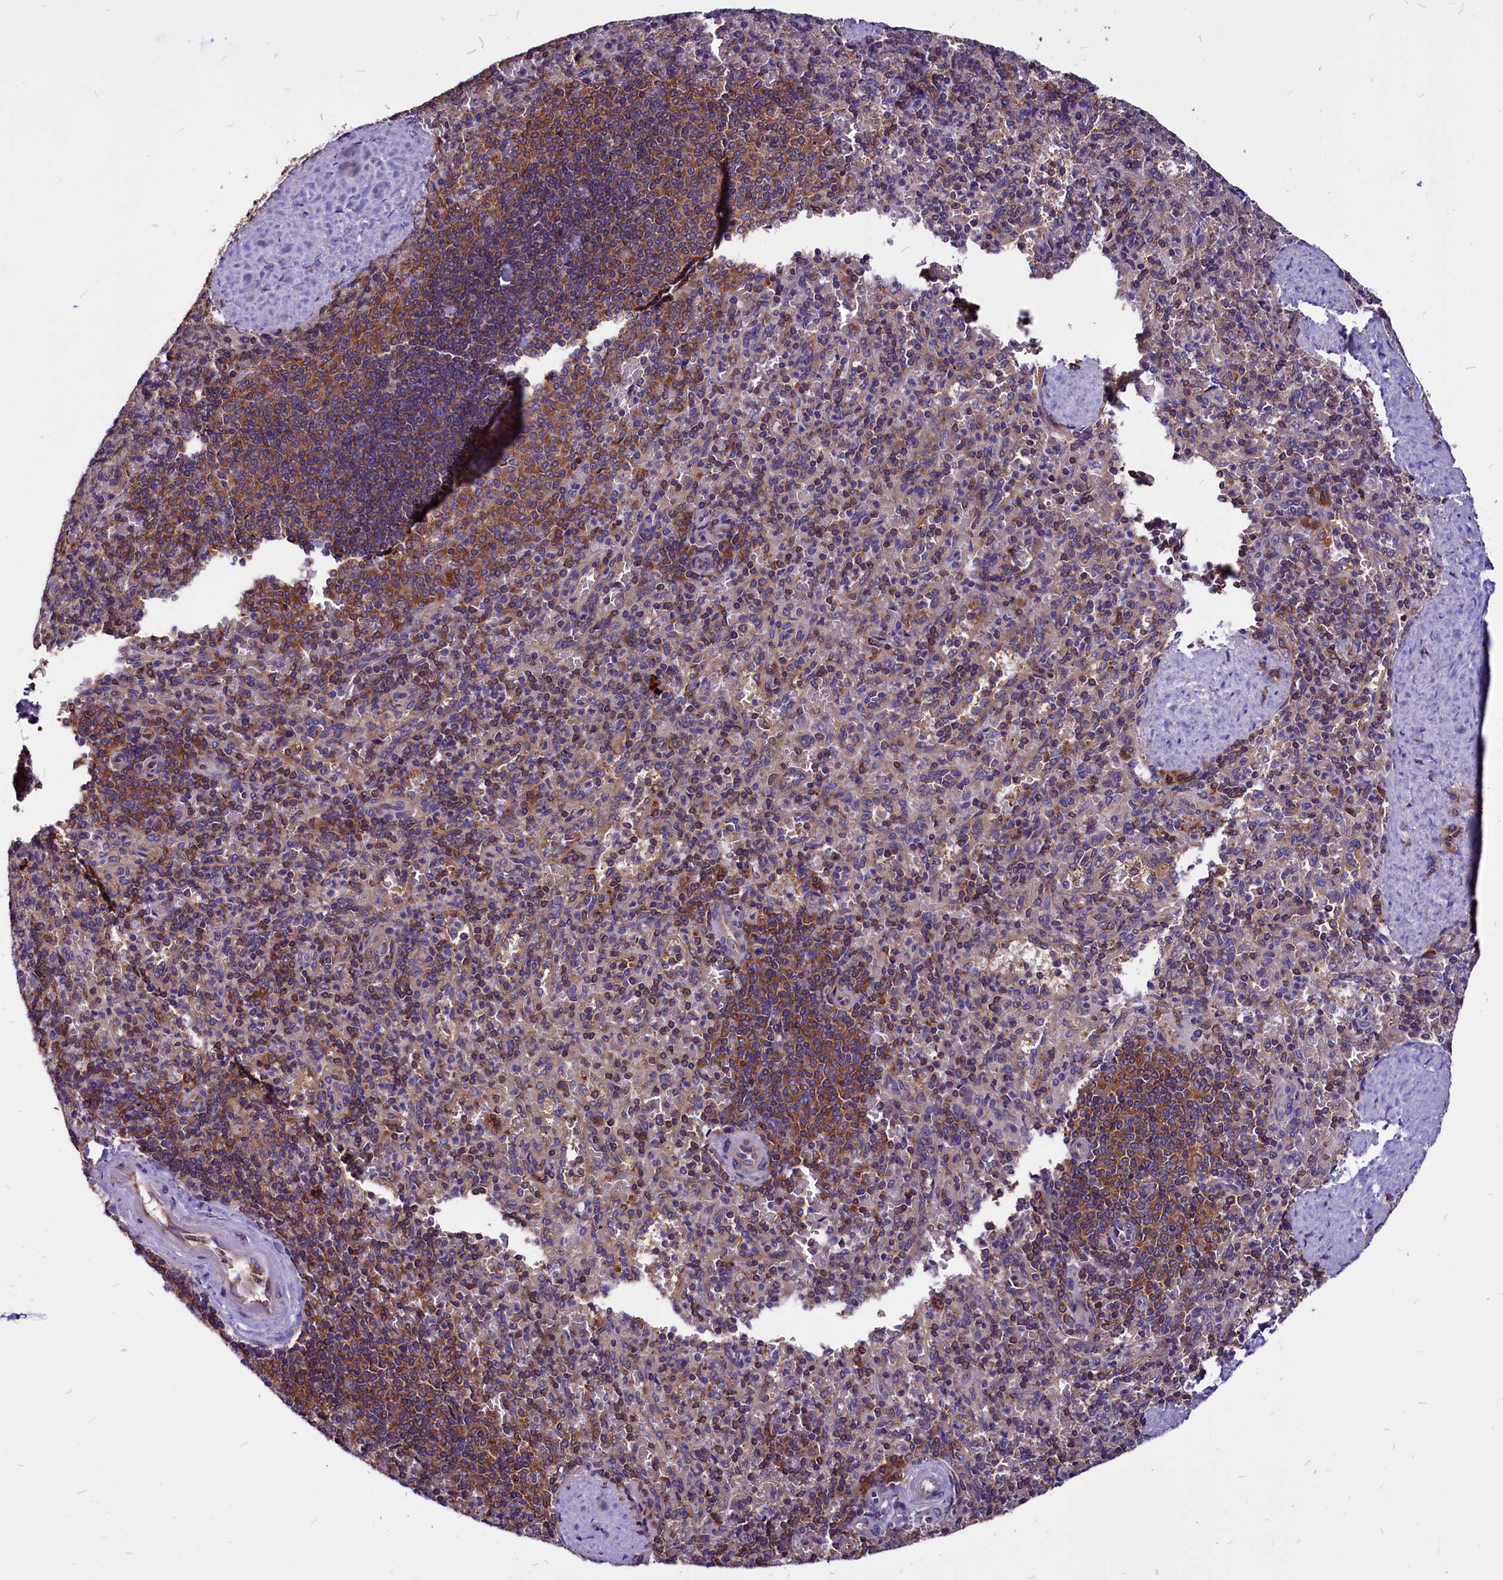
{"staining": {"intensity": "strong", "quantity": "25%-75%", "location": "cytoplasmic/membranous"}, "tissue": "spleen", "cell_type": "Cells in red pulp", "image_type": "normal", "snomed": [{"axis": "morphology", "description": "Normal tissue, NOS"}, {"axis": "topography", "description": "Spleen"}], "caption": "IHC (DAB (3,3'-diaminobenzidine)) staining of benign human spleen displays strong cytoplasmic/membranous protein positivity in approximately 25%-75% of cells in red pulp.", "gene": "EIF3G", "patient": {"sex": "male", "age": 82}}